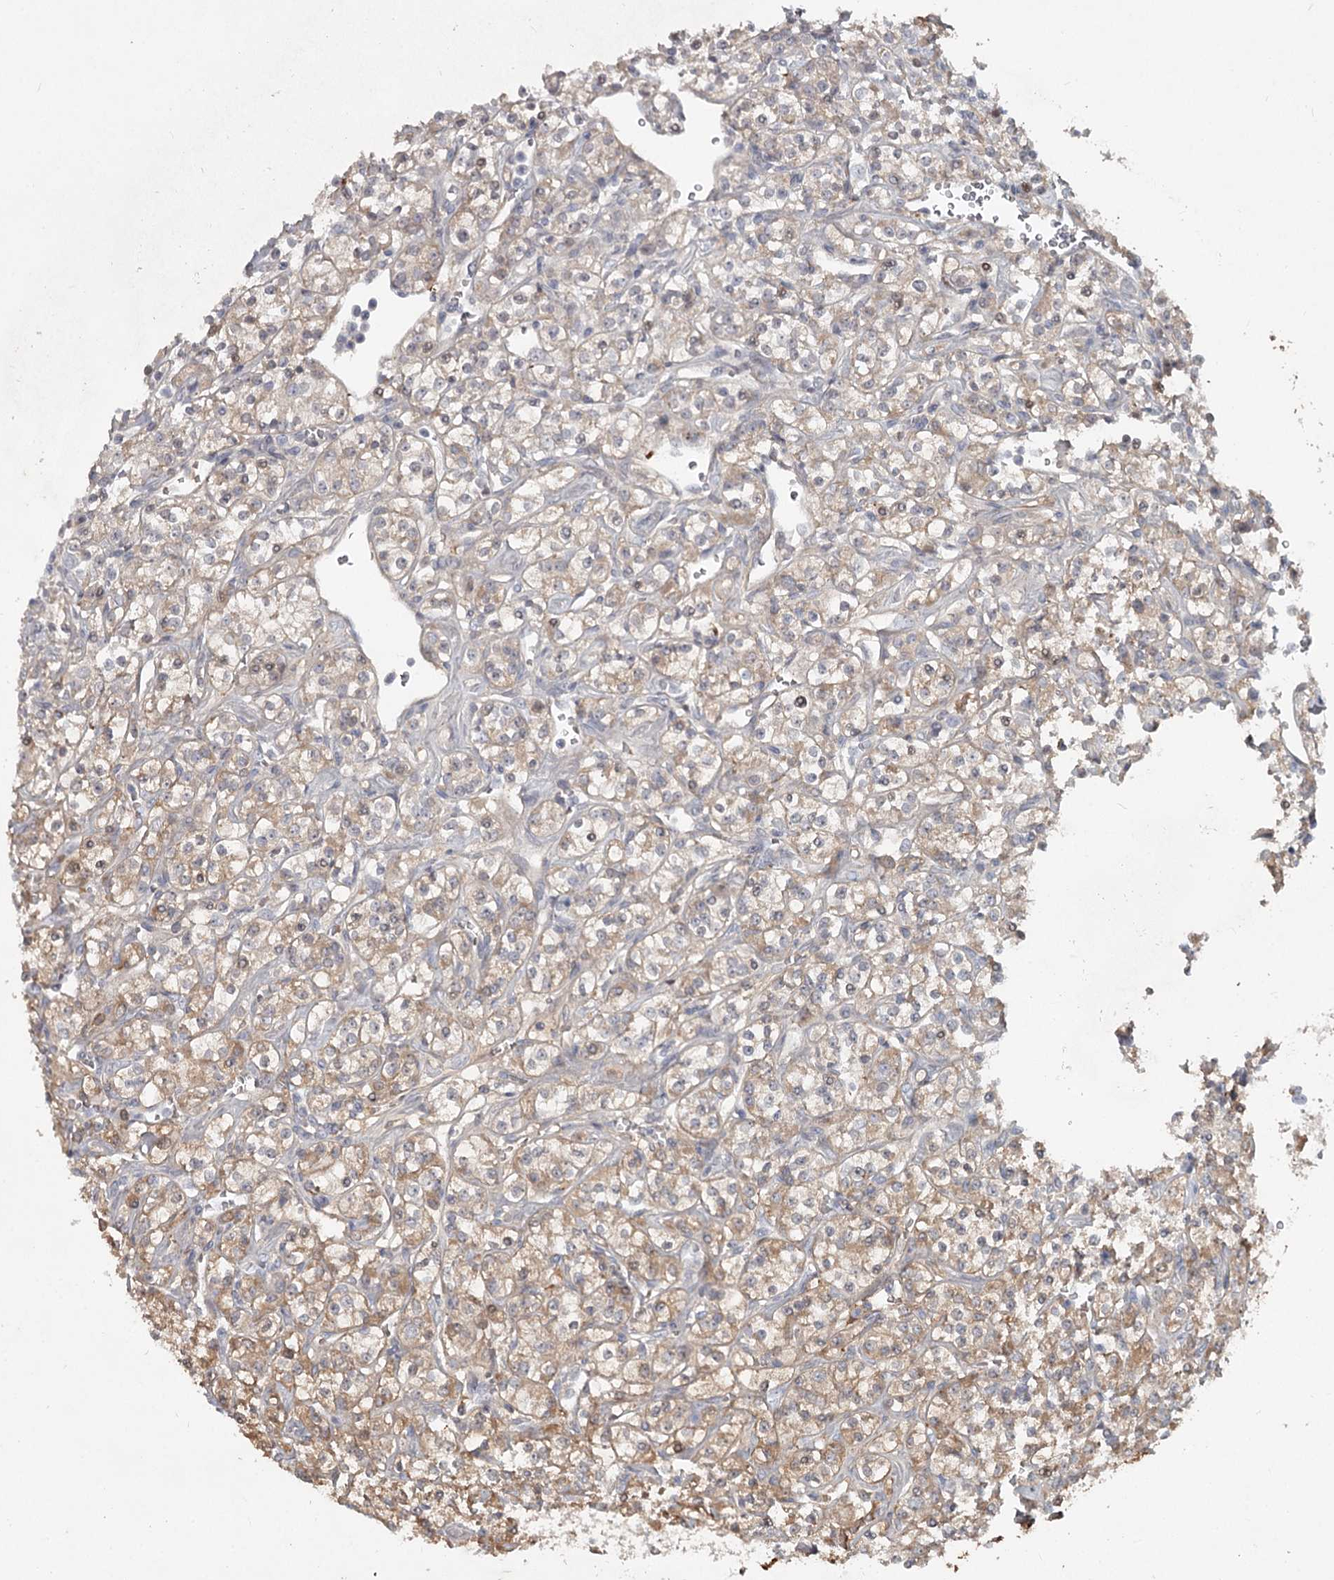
{"staining": {"intensity": "moderate", "quantity": "25%-75%", "location": "cytoplasmic/membranous"}, "tissue": "renal cancer", "cell_type": "Tumor cells", "image_type": "cancer", "snomed": [{"axis": "morphology", "description": "Adenocarcinoma, NOS"}, {"axis": "topography", "description": "Kidney"}], "caption": "Renal cancer stained for a protein (brown) displays moderate cytoplasmic/membranous positive positivity in approximately 25%-75% of tumor cells.", "gene": "DHRS9", "patient": {"sex": "male", "age": 77}}